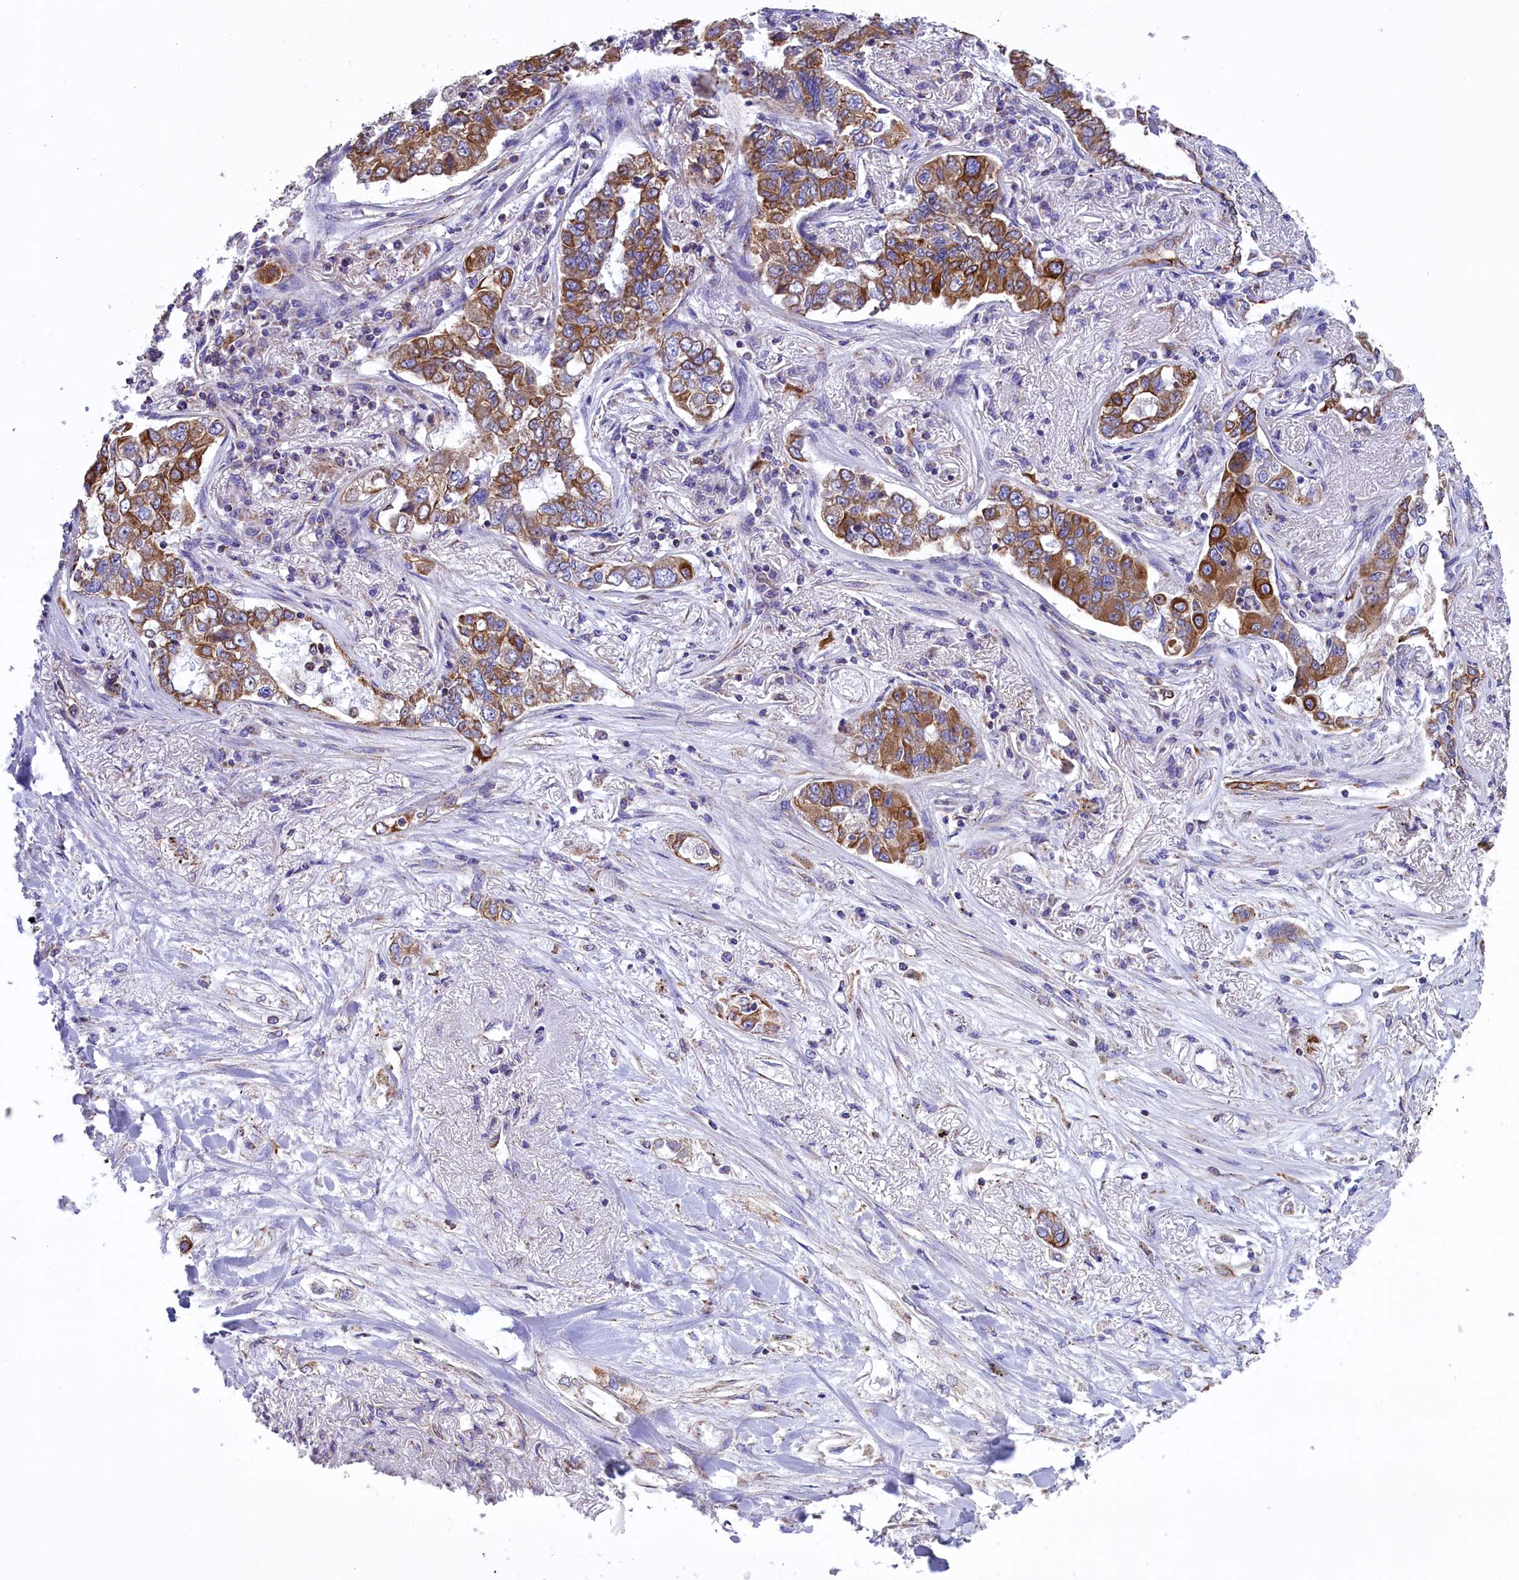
{"staining": {"intensity": "moderate", "quantity": ">75%", "location": "cytoplasmic/membranous"}, "tissue": "lung cancer", "cell_type": "Tumor cells", "image_type": "cancer", "snomed": [{"axis": "morphology", "description": "Adenocarcinoma, NOS"}, {"axis": "topography", "description": "Lung"}], "caption": "DAB (3,3'-diaminobenzidine) immunohistochemical staining of human lung cancer (adenocarcinoma) displays moderate cytoplasmic/membranous protein expression in approximately >75% of tumor cells.", "gene": "GATB", "patient": {"sex": "male", "age": 49}}